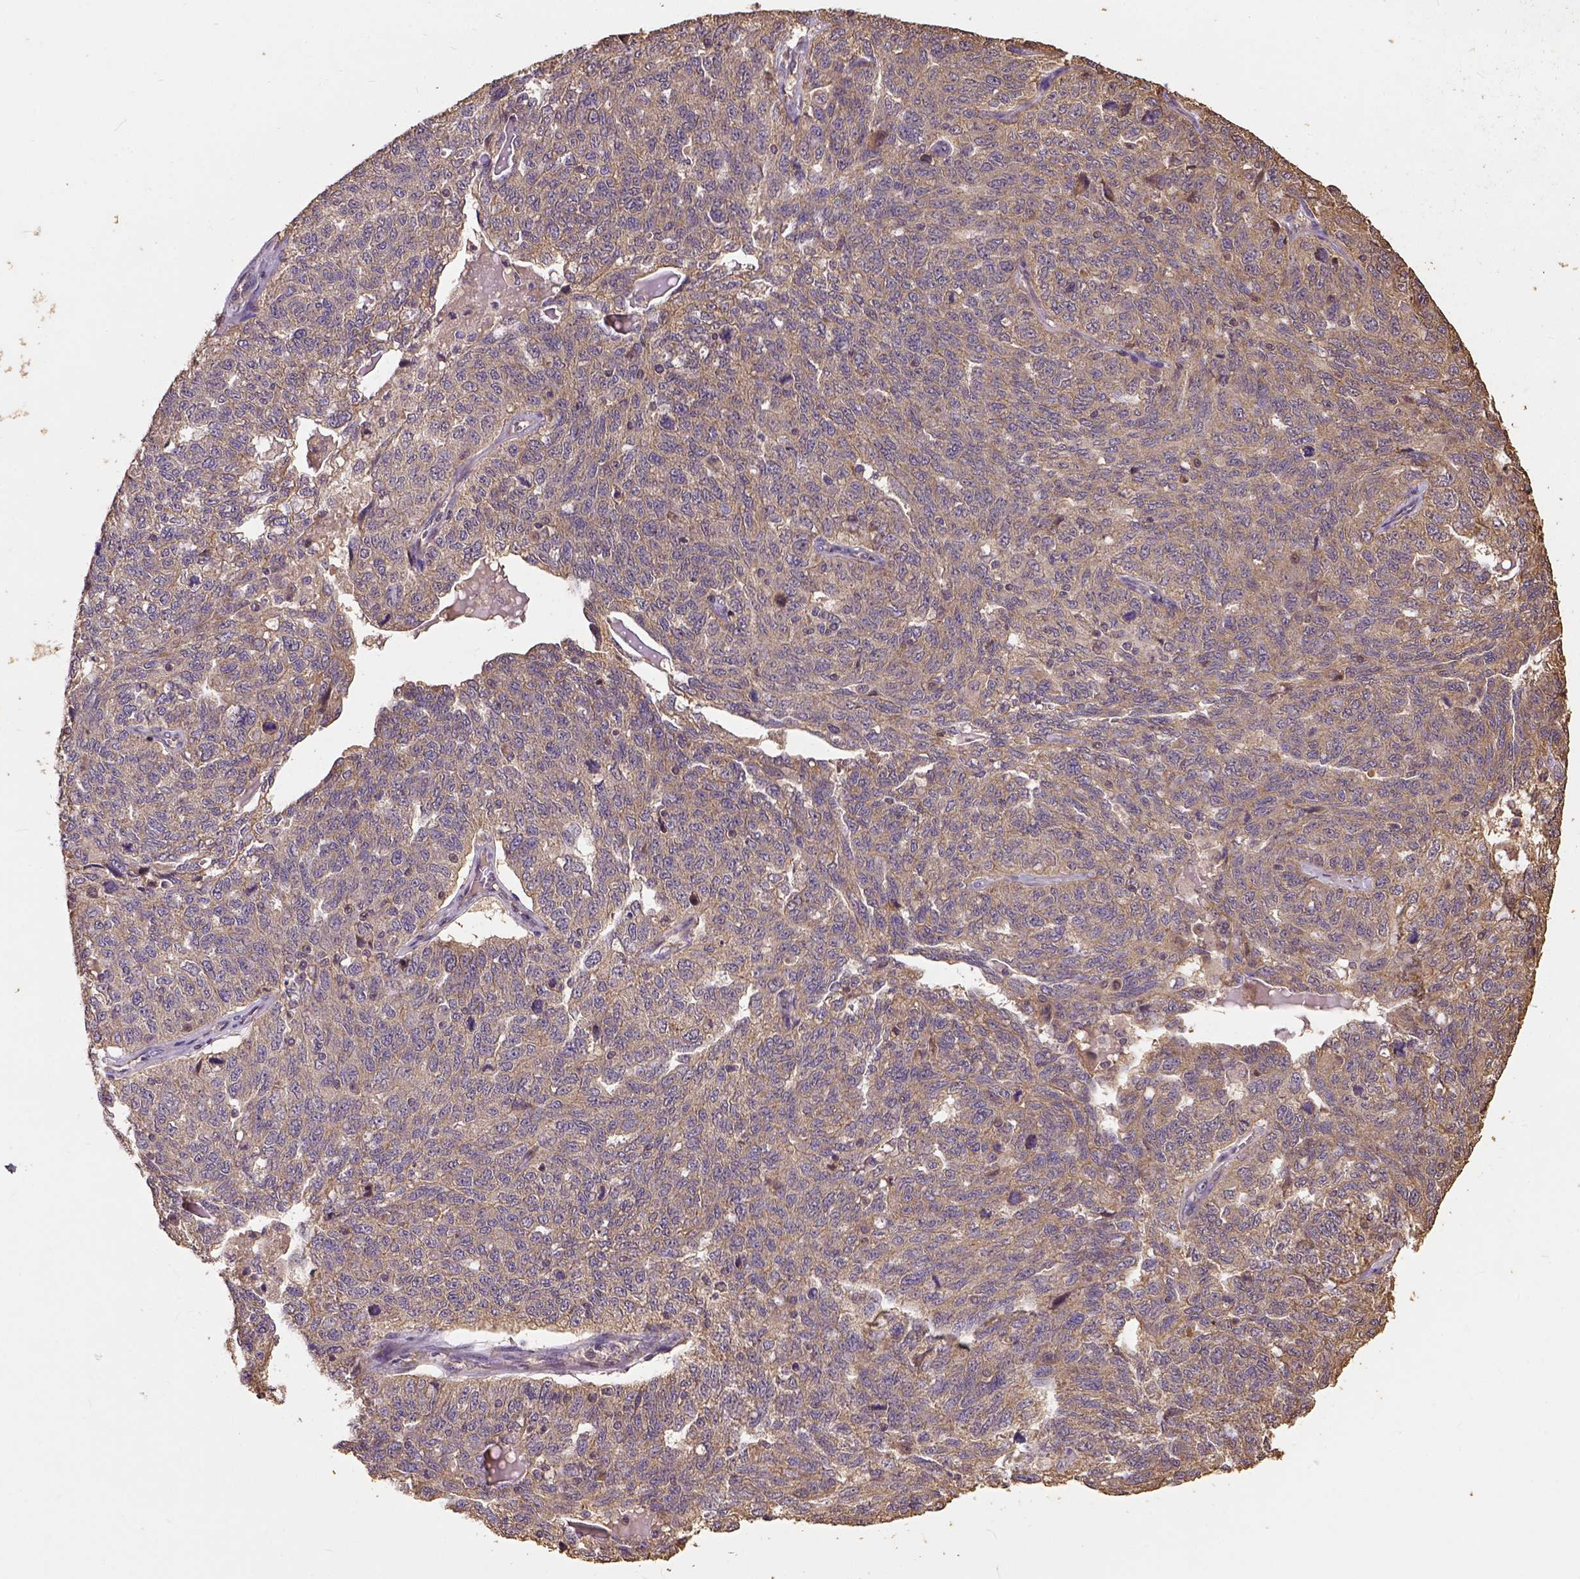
{"staining": {"intensity": "weak", "quantity": ">75%", "location": "cytoplasmic/membranous"}, "tissue": "ovarian cancer", "cell_type": "Tumor cells", "image_type": "cancer", "snomed": [{"axis": "morphology", "description": "Cystadenocarcinoma, serous, NOS"}, {"axis": "topography", "description": "Ovary"}], "caption": "Ovarian serous cystadenocarcinoma stained with a protein marker shows weak staining in tumor cells.", "gene": "ATP1B3", "patient": {"sex": "female", "age": 71}}